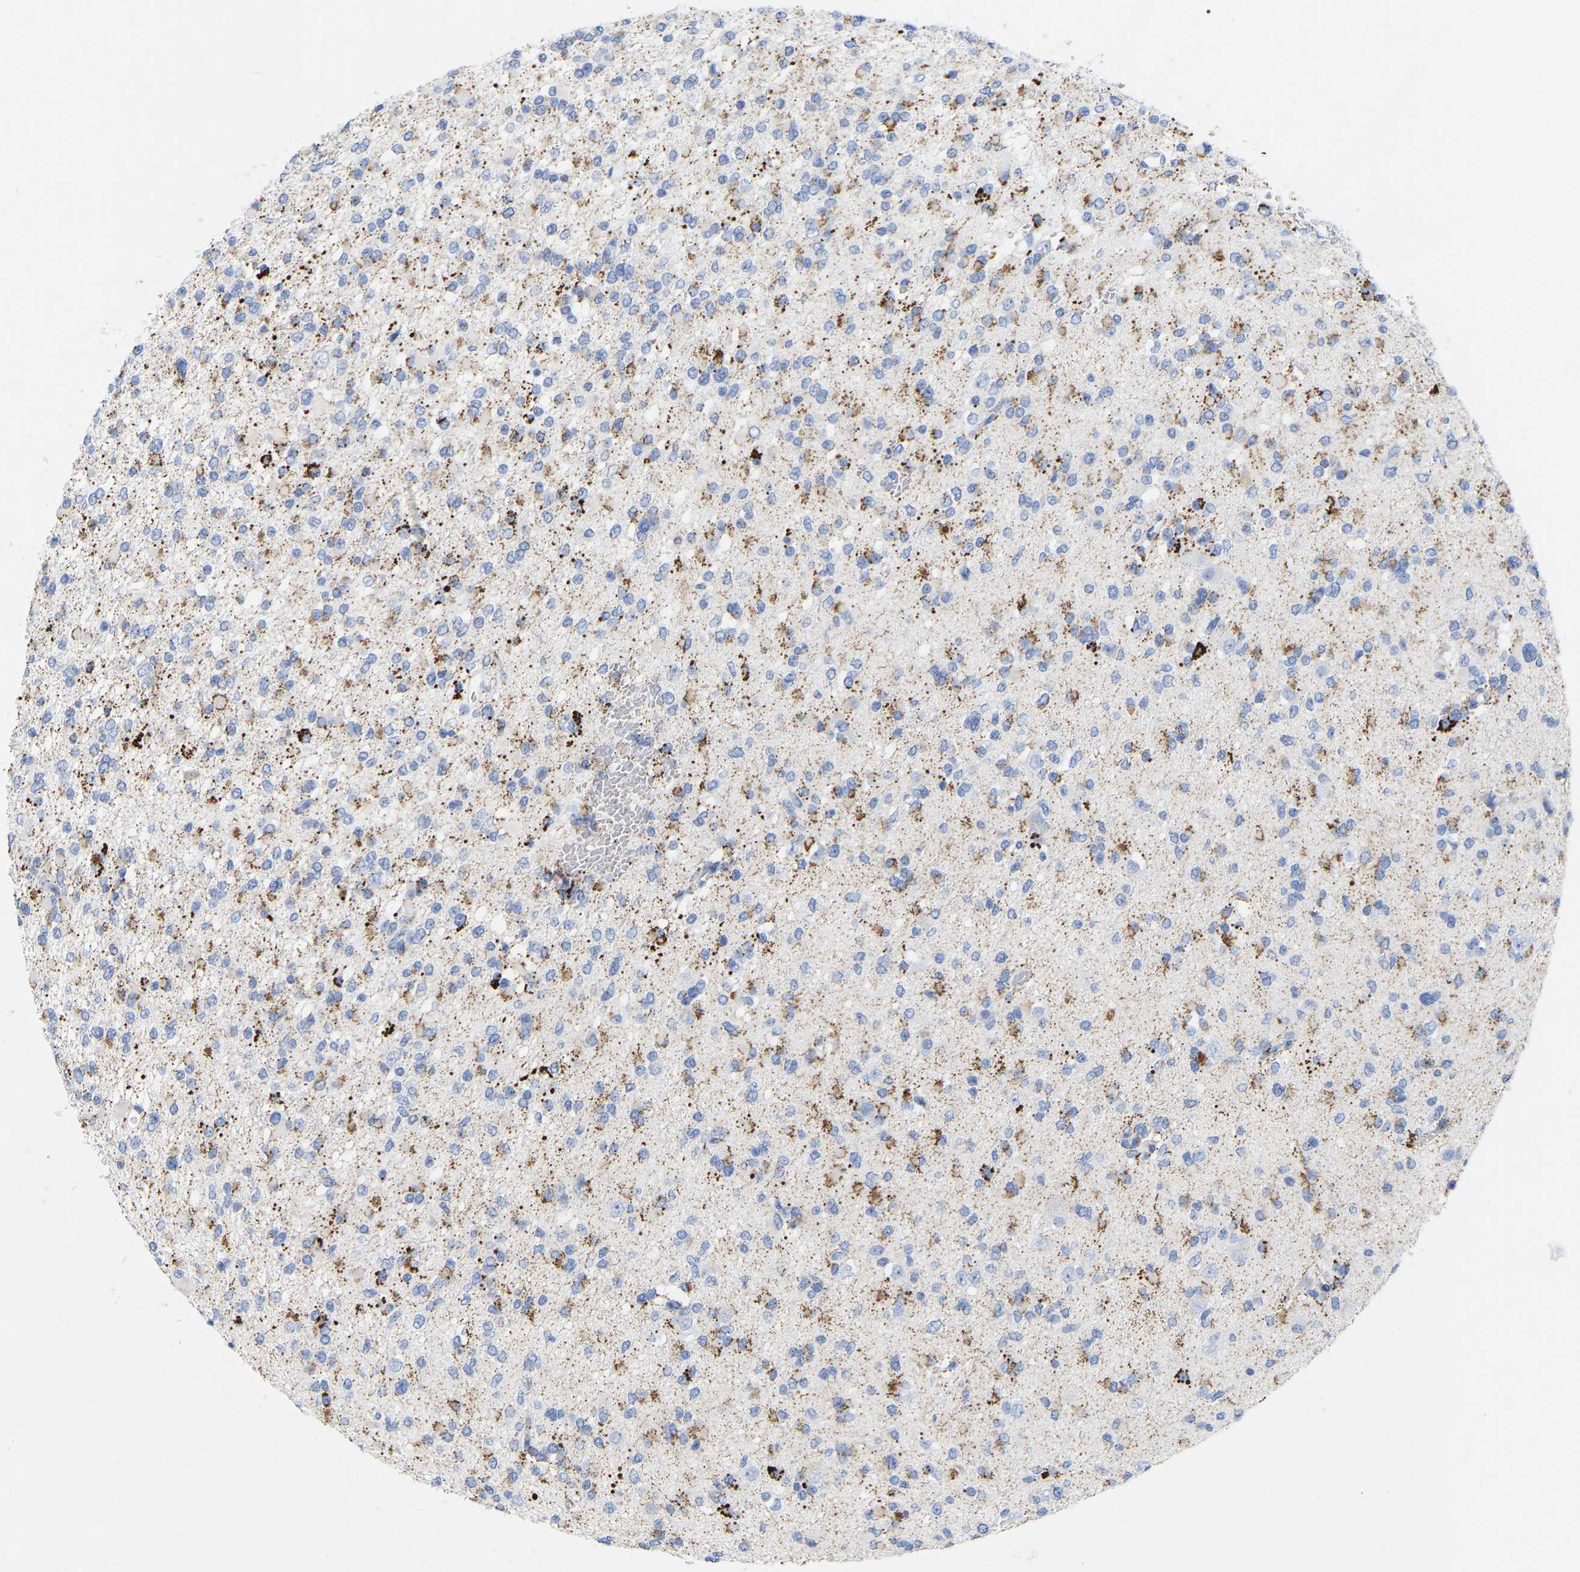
{"staining": {"intensity": "negative", "quantity": "none", "location": "none"}, "tissue": "glioma", "cell_type": "Tumor cells", "image_type": "cancer", "snomed": [{"axis": "morphology", "description": "Glioma, malignant, Low grade"}, {"axis": "topography", "description": "Brain"}], "caption": "Tumor cells are negative for protein expression in human glioma.", "gene": "ZNF629", "patient": {"sex": "female", "age": 22}}